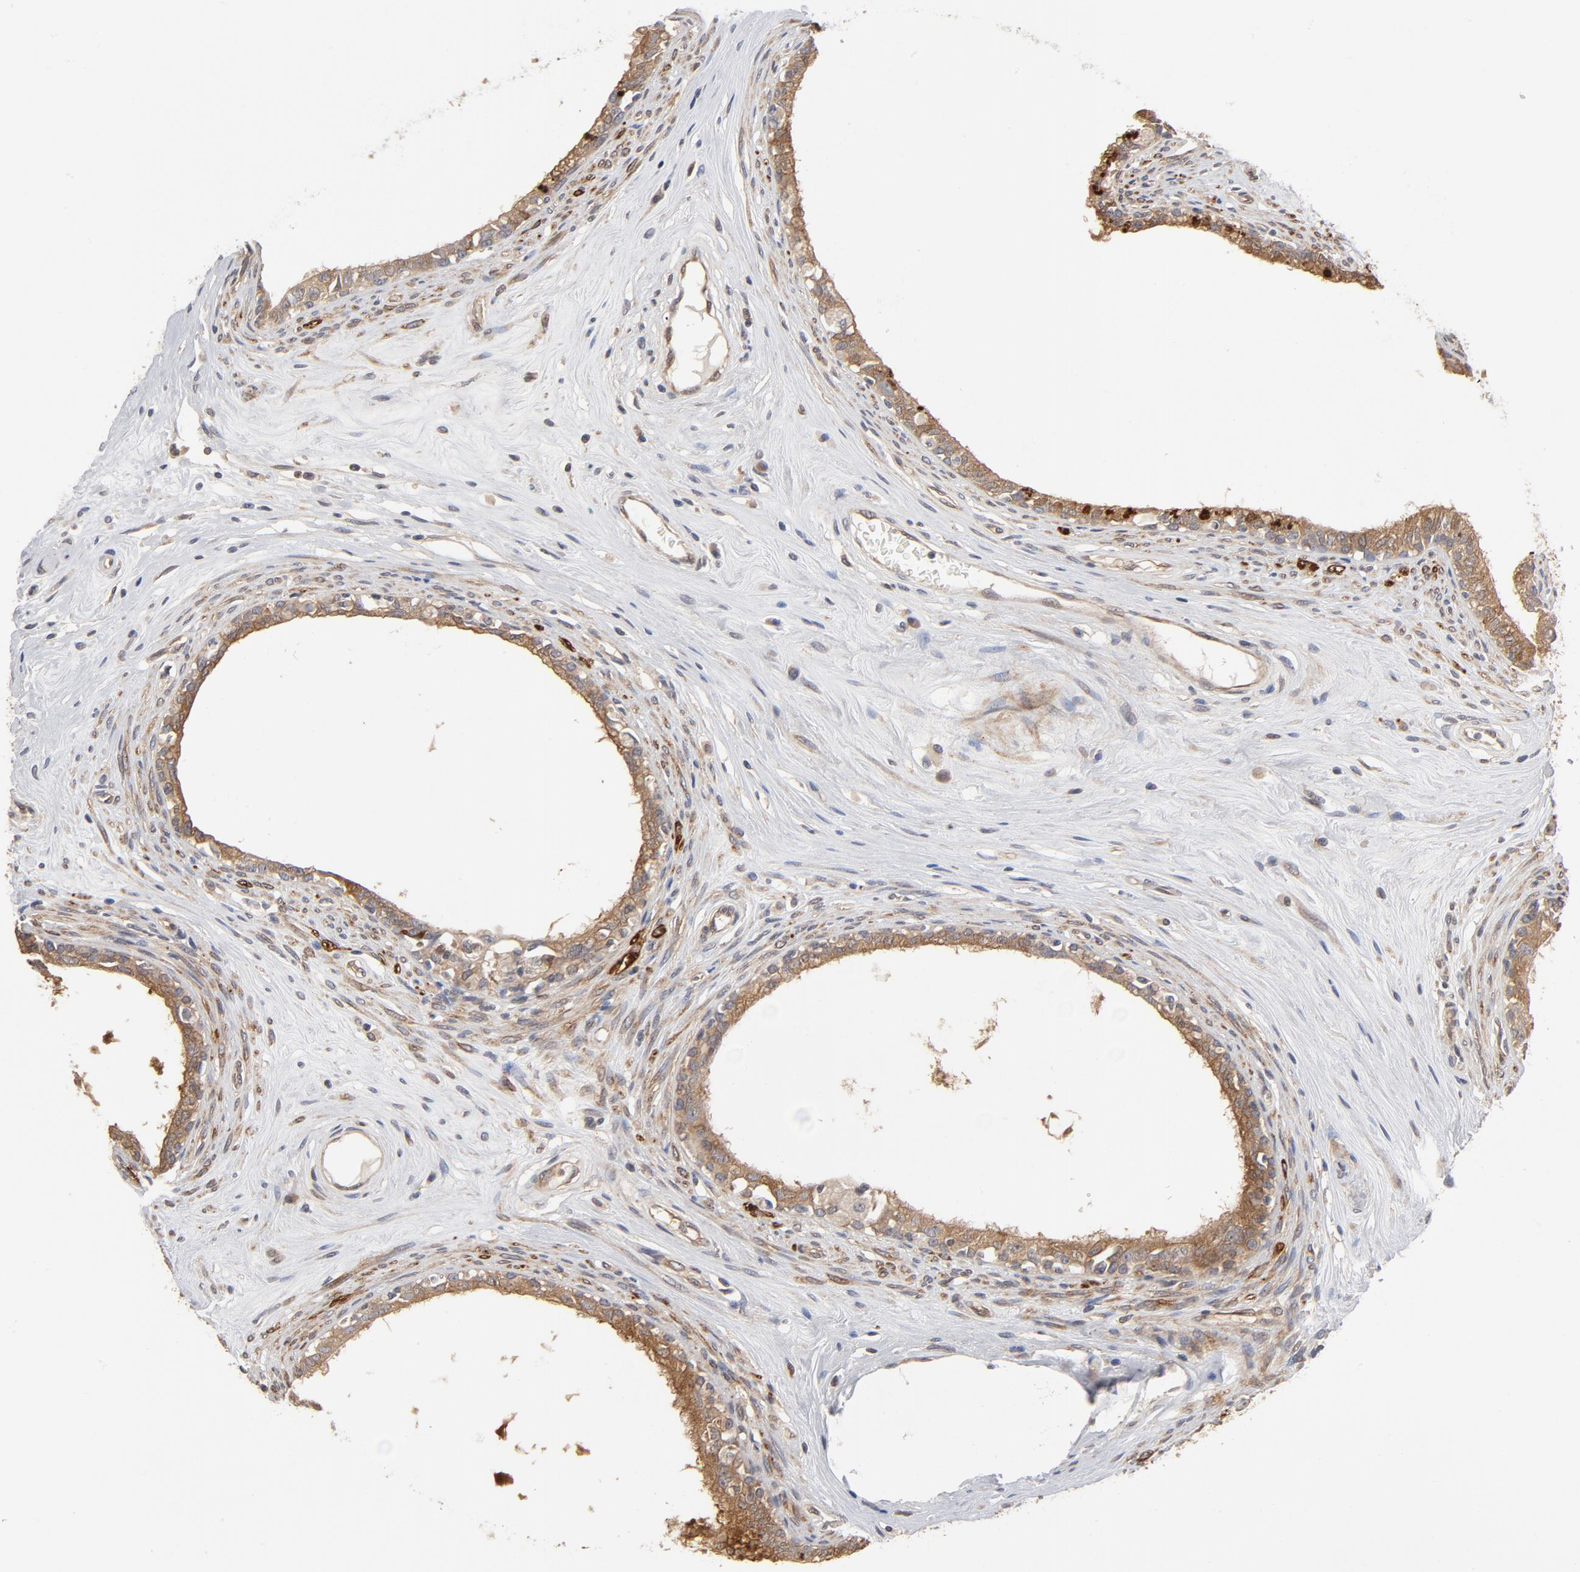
{"staining": {"intensity": "moderate", "quantity": ">75%", "location": "cytoplasmic/membranous"}, "tissue": "epididymis", "cell_type": "Glandular cells", "image_type": "normal", "snomed": [{"axis": "morphology", "description": "Normal tissue, NOS"}, {"axis": "morphology", "description": "Inflammation, NOS"}, {"axis": "topography", "description": "Epididymis"}], "caption": "About >75% of glandular cells in benign epididymis display moderate cytoplasmic/membranous protein staining as visualized by brown immunohistochemical staining.", "gene": "ASMTL", "patient": {"sex": "male", "age": 84}}